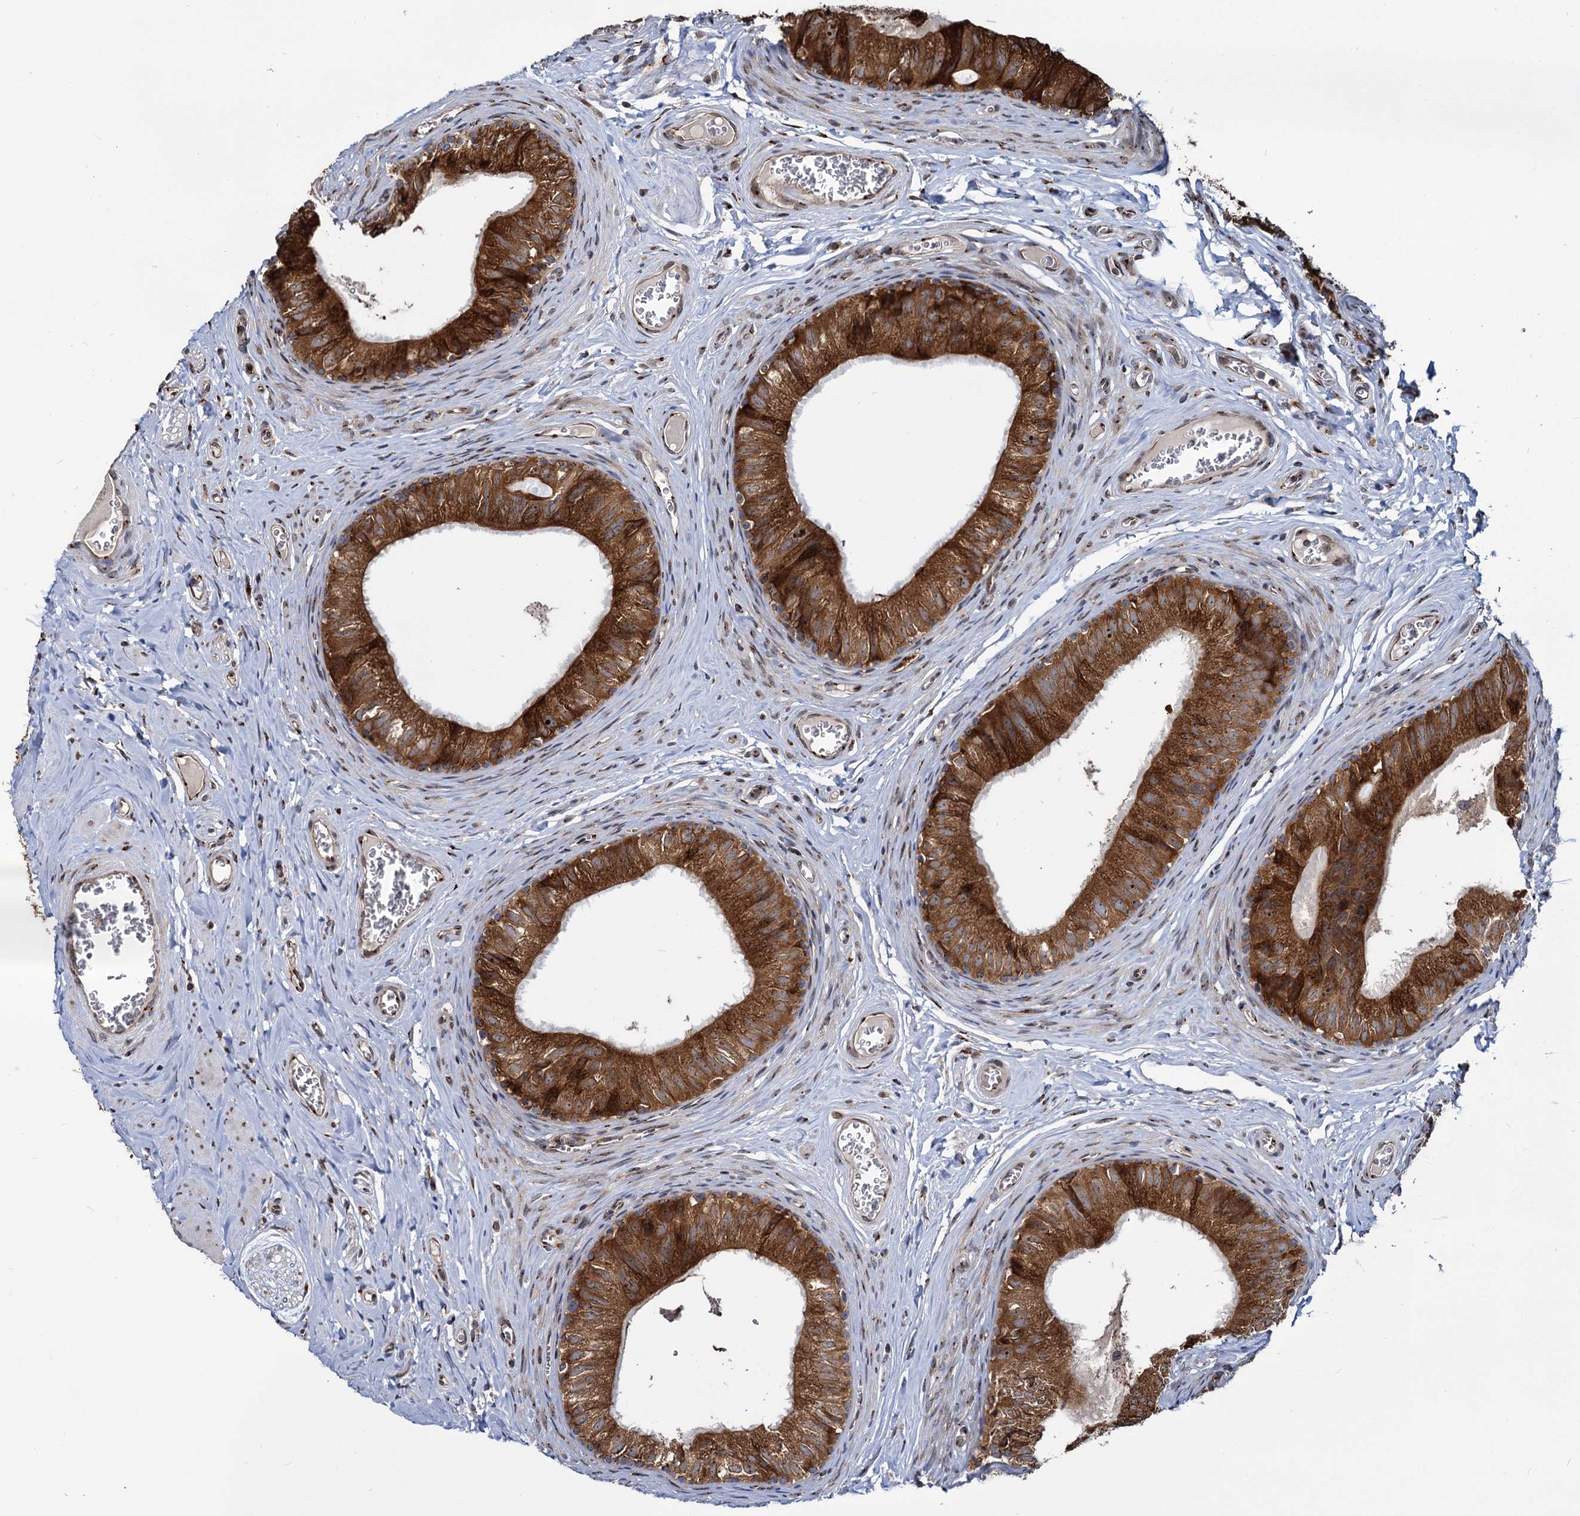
{"staining": {"intensity": "strong", "quantity": ">75%", "location": "cytoplasmic/membranous"}, "tissue": "epididymis", "cell_type": "Glandular cells", "image_type": "normal", "snomed": [{"axis": "morphology", "description": "Normal tissue, NOS"}, {"axis": "topography", "description": "Epididymis"}], "caption": "The histopathology image demonstrates immunohistochemical staining of benign epididymis. There is strong cytoplasmic/membranous staining is appreciated in about >75% of glandular cells.", "gene": "SAAL1", "patient": {"sex": "male", "age": 42}}